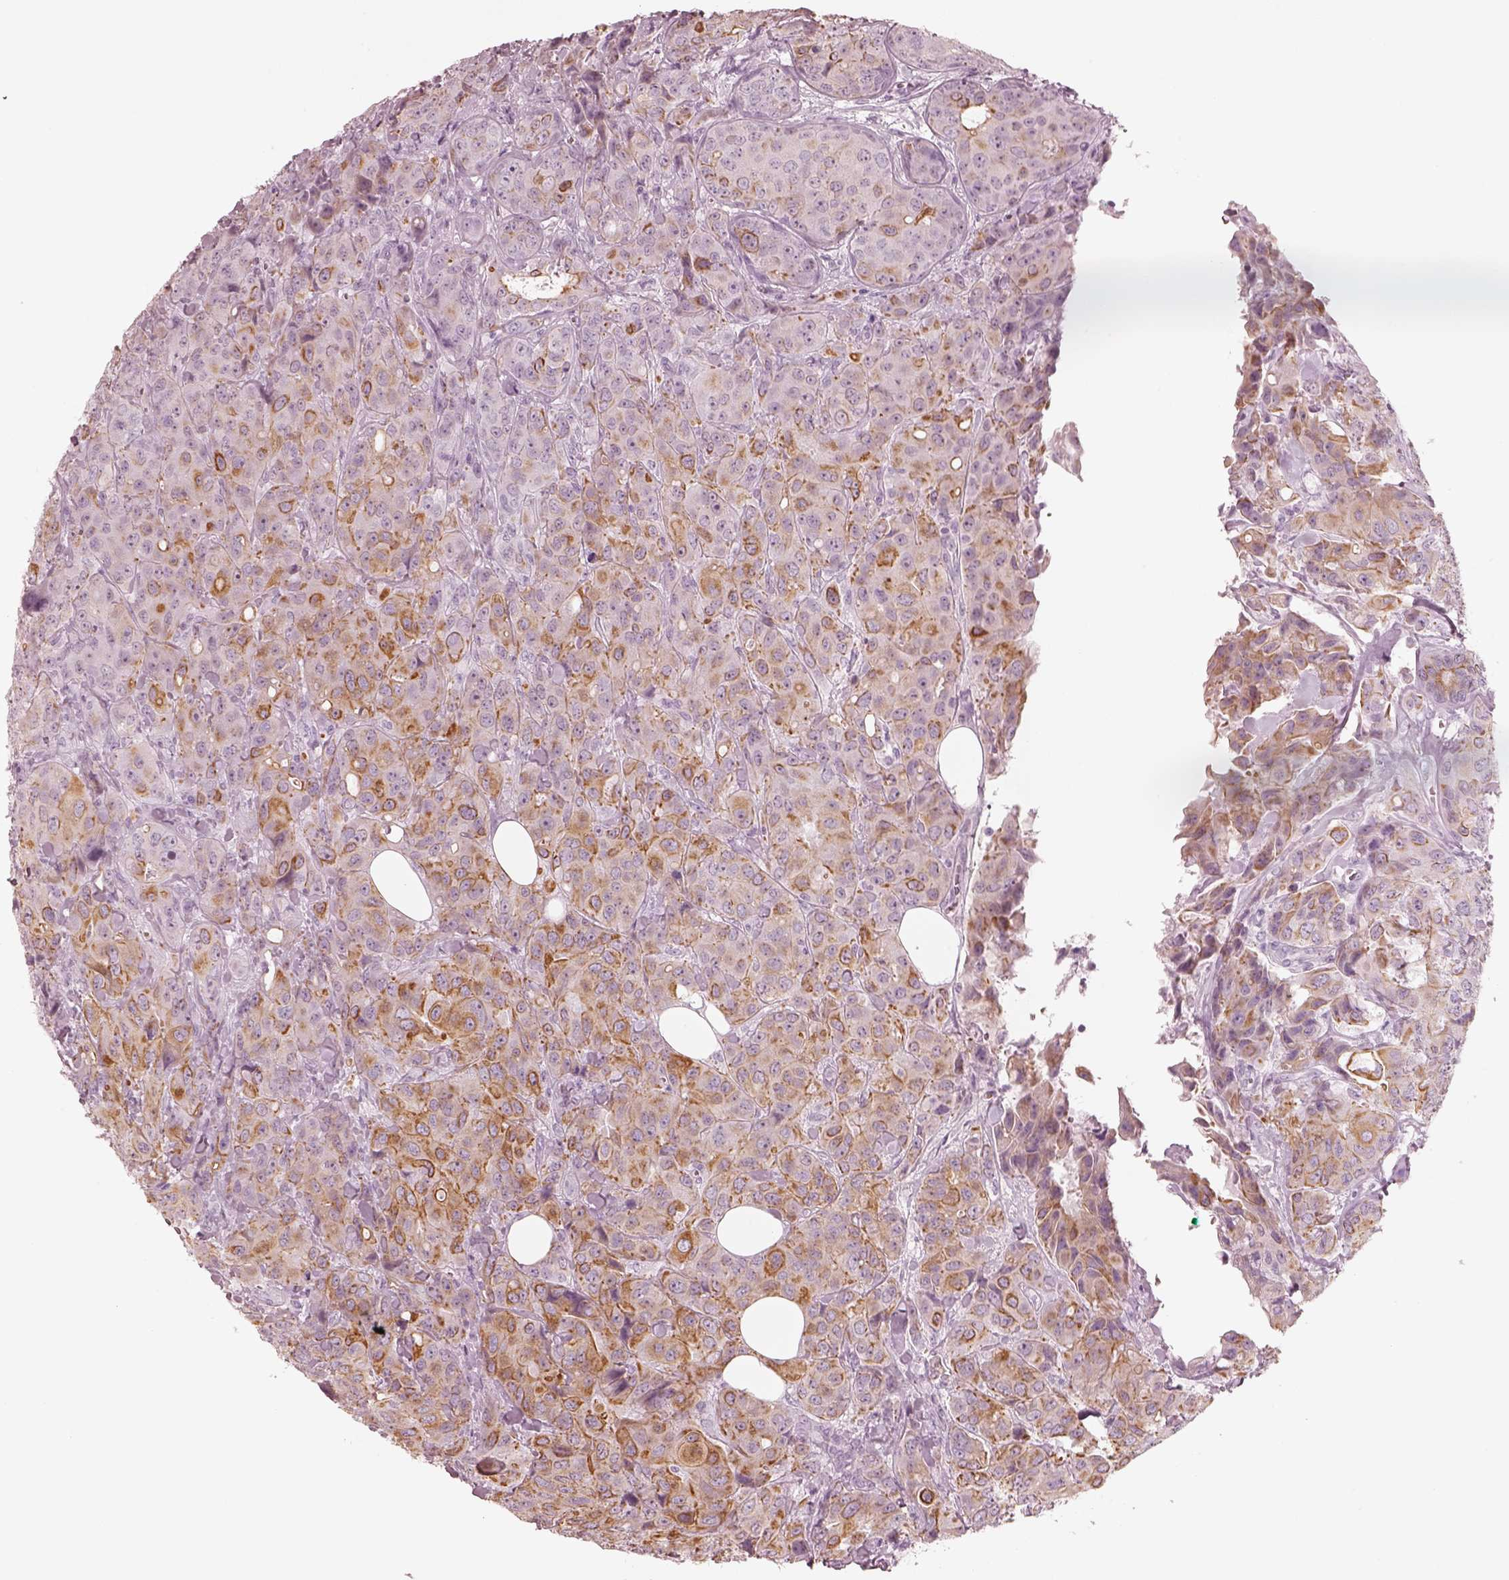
{"staining": {"intensity": "moderate", "quantity": "25%-75%", "location": "cytoplasmic/membranous"}, "tissue": "breast cancer", "cell_type": "Tumor cells", "image_type": "cancer", "snomed": [{"axis": "morphology", "description": "Duct carcinoma"}, {"axis": "topography", "description": "Breast"}], "caption": "Intraductal carcinoma (breast) stained for a protein (brown) shows moderate cytoplasmic/membranous positive positivity in approximately 25%-75% of tumor cells.", "gene": "PON3", "patient": {"sex": "female", "age": 43}}